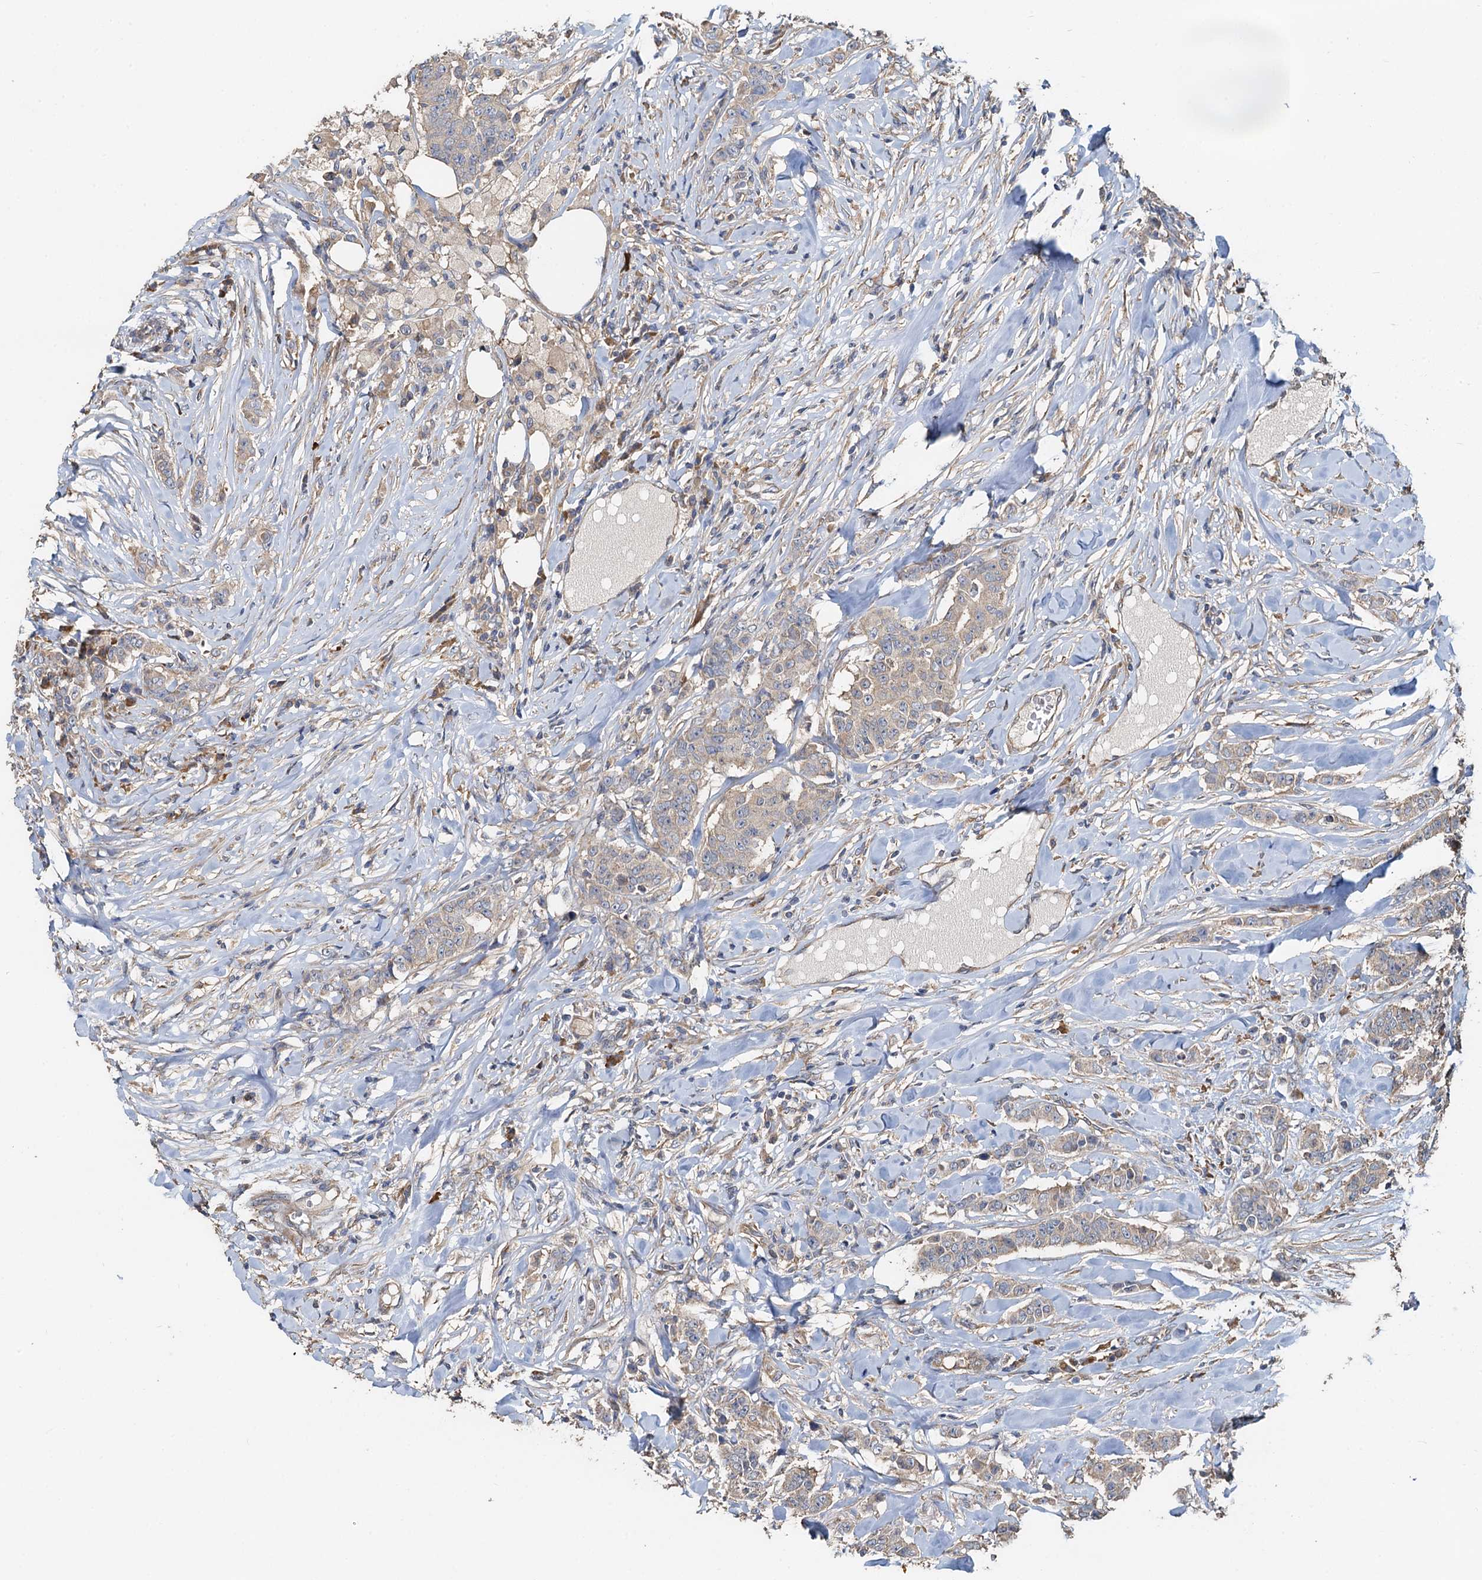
{"staining": {"intensity": "negative", "quantity": "none", "location": "none"}, "tissue": "breast cancer", "cell_type": "Tumor cells", "image_type": "cancer", "snomed": [{"axis": "morphology", "description": "Duct carcinoma"}, {"axis": "topography", "description": "Breast"}], "caption": "An immunohistochemistry image of breast cancer is shown. There is no staining in tumor cells of breast cancer. (Brightfield microscopy of DAB immunohistochemistry at high magnification).", "gene": "HYI", "patient": {"sex": "female", "age": 40}}